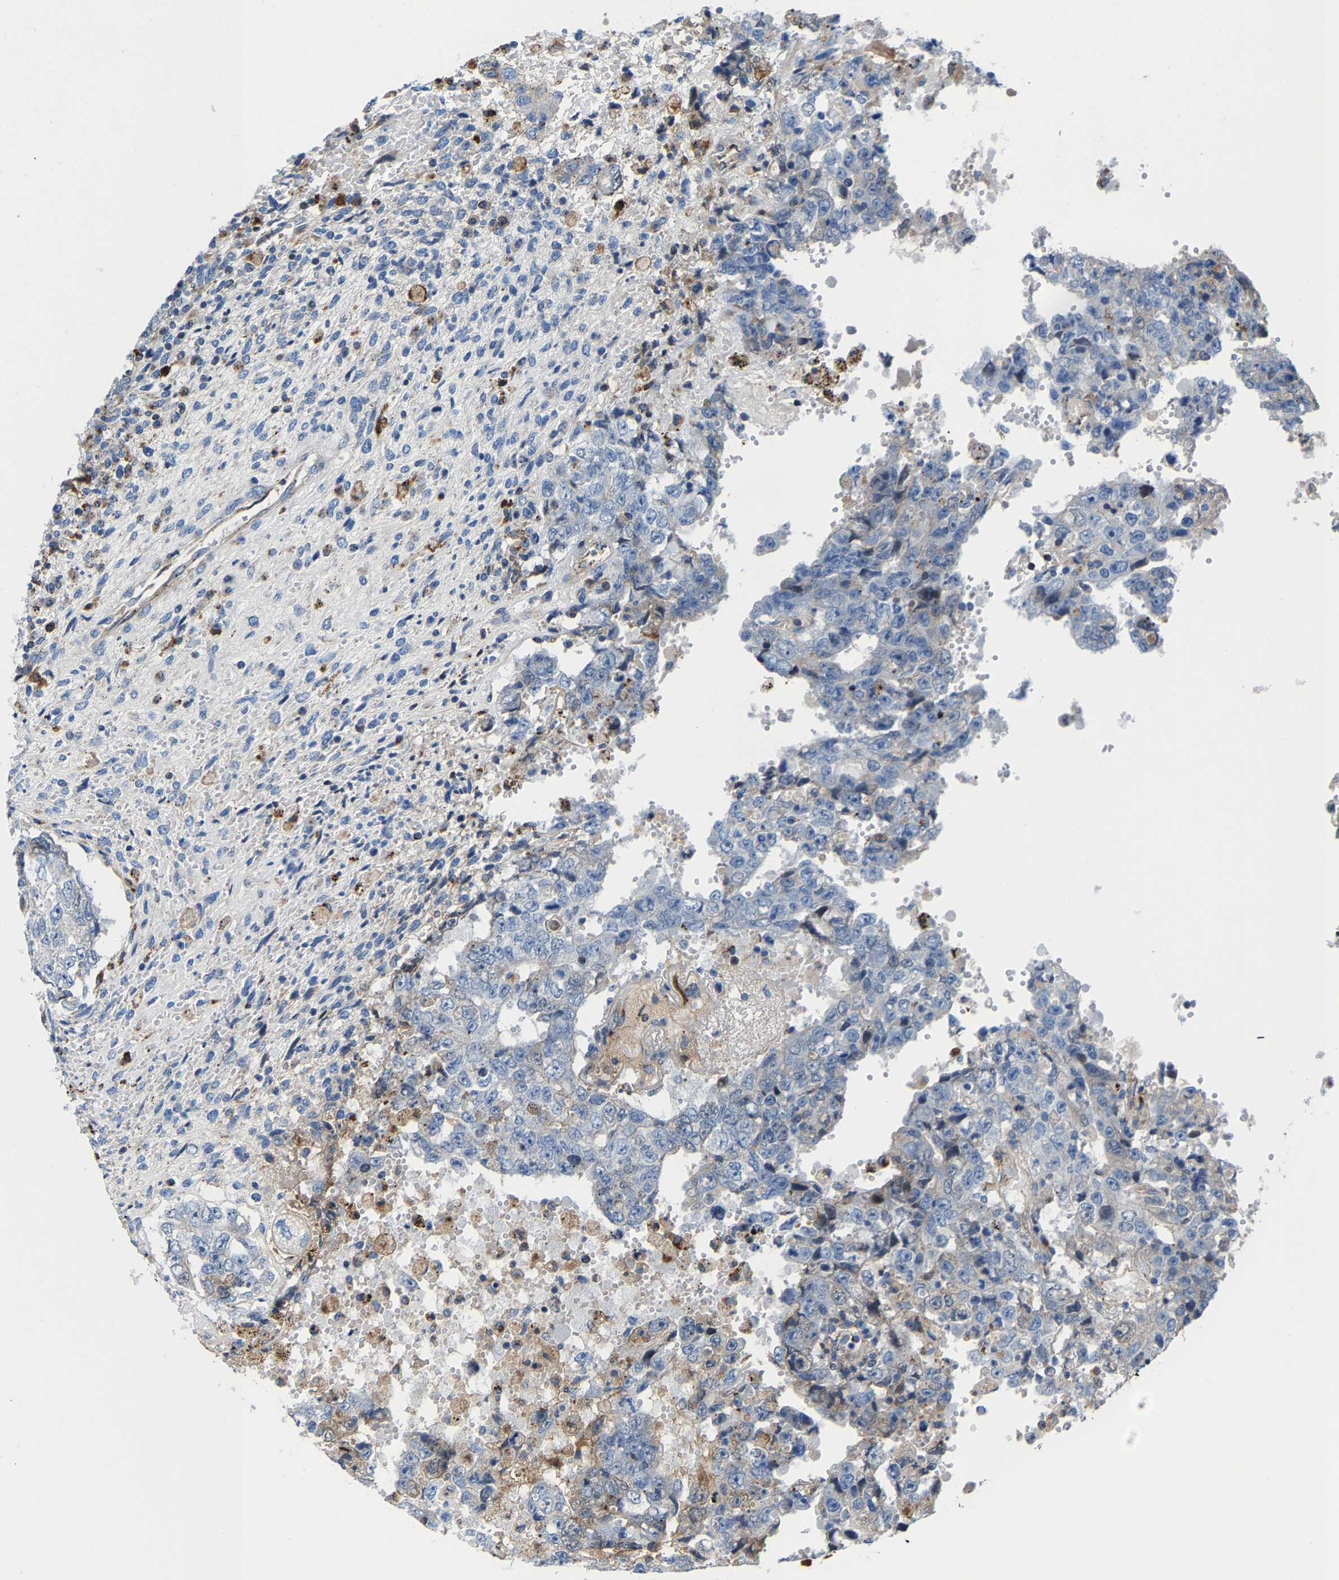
{"staining": {"intensity": "negative", "quantity": "none", "location": "none"}, "tissue": "testis cancer", "cell_type": "Tumor cells", "image_type": "cancer", "snomed": [{"axis": "morphology", "description": "Carcinoma, Embryonal, NOS"}, {"axis": "topography", "description": "Testis"}], "caption": "DAB immunohistochemical staining of human testis cancer demonstrates no significant positivity in tumor cells.", "gene": "DPP7", "patient": {"sex": "male", "age": 26}}